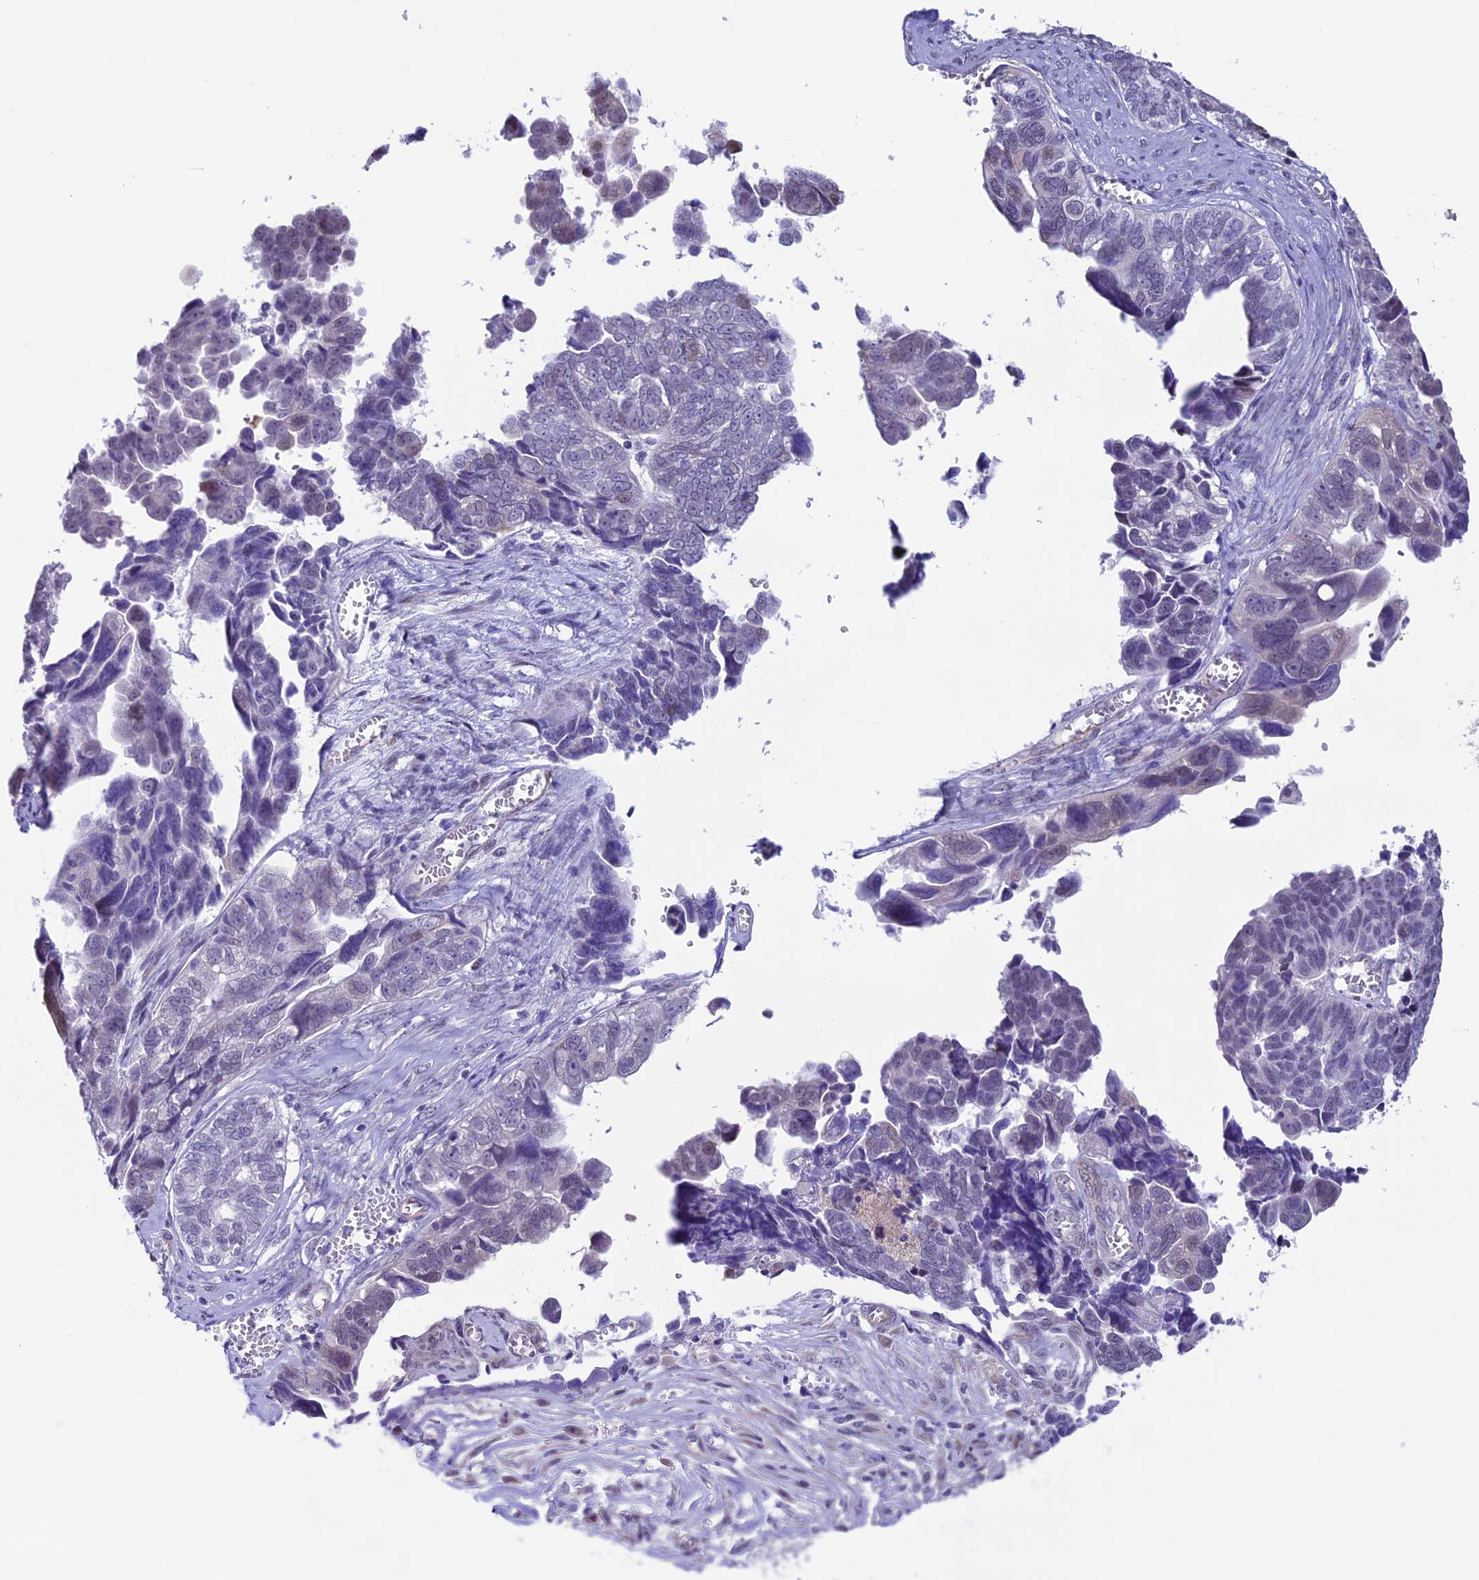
{"staining": {"intensity": "negative", "quantity": "none", "location": "none"}, "tissue": "ovarian cancer", "cell_type": "Tumor cells", "image_type": "cancer", "snomed": [{"axis": "morphology", "description": "Cystadenocarcinoma, serous, NOS"}, {"axis": "topography", "description": "Ovary"}], "caption": "DAB immunohistochemical staining of ovarian cancer (serous cystadenocarcinoma) shows no significant expression in tumor cells.", "gene": "TMEM171", "patient": {"sex": "female", "age": 79}}